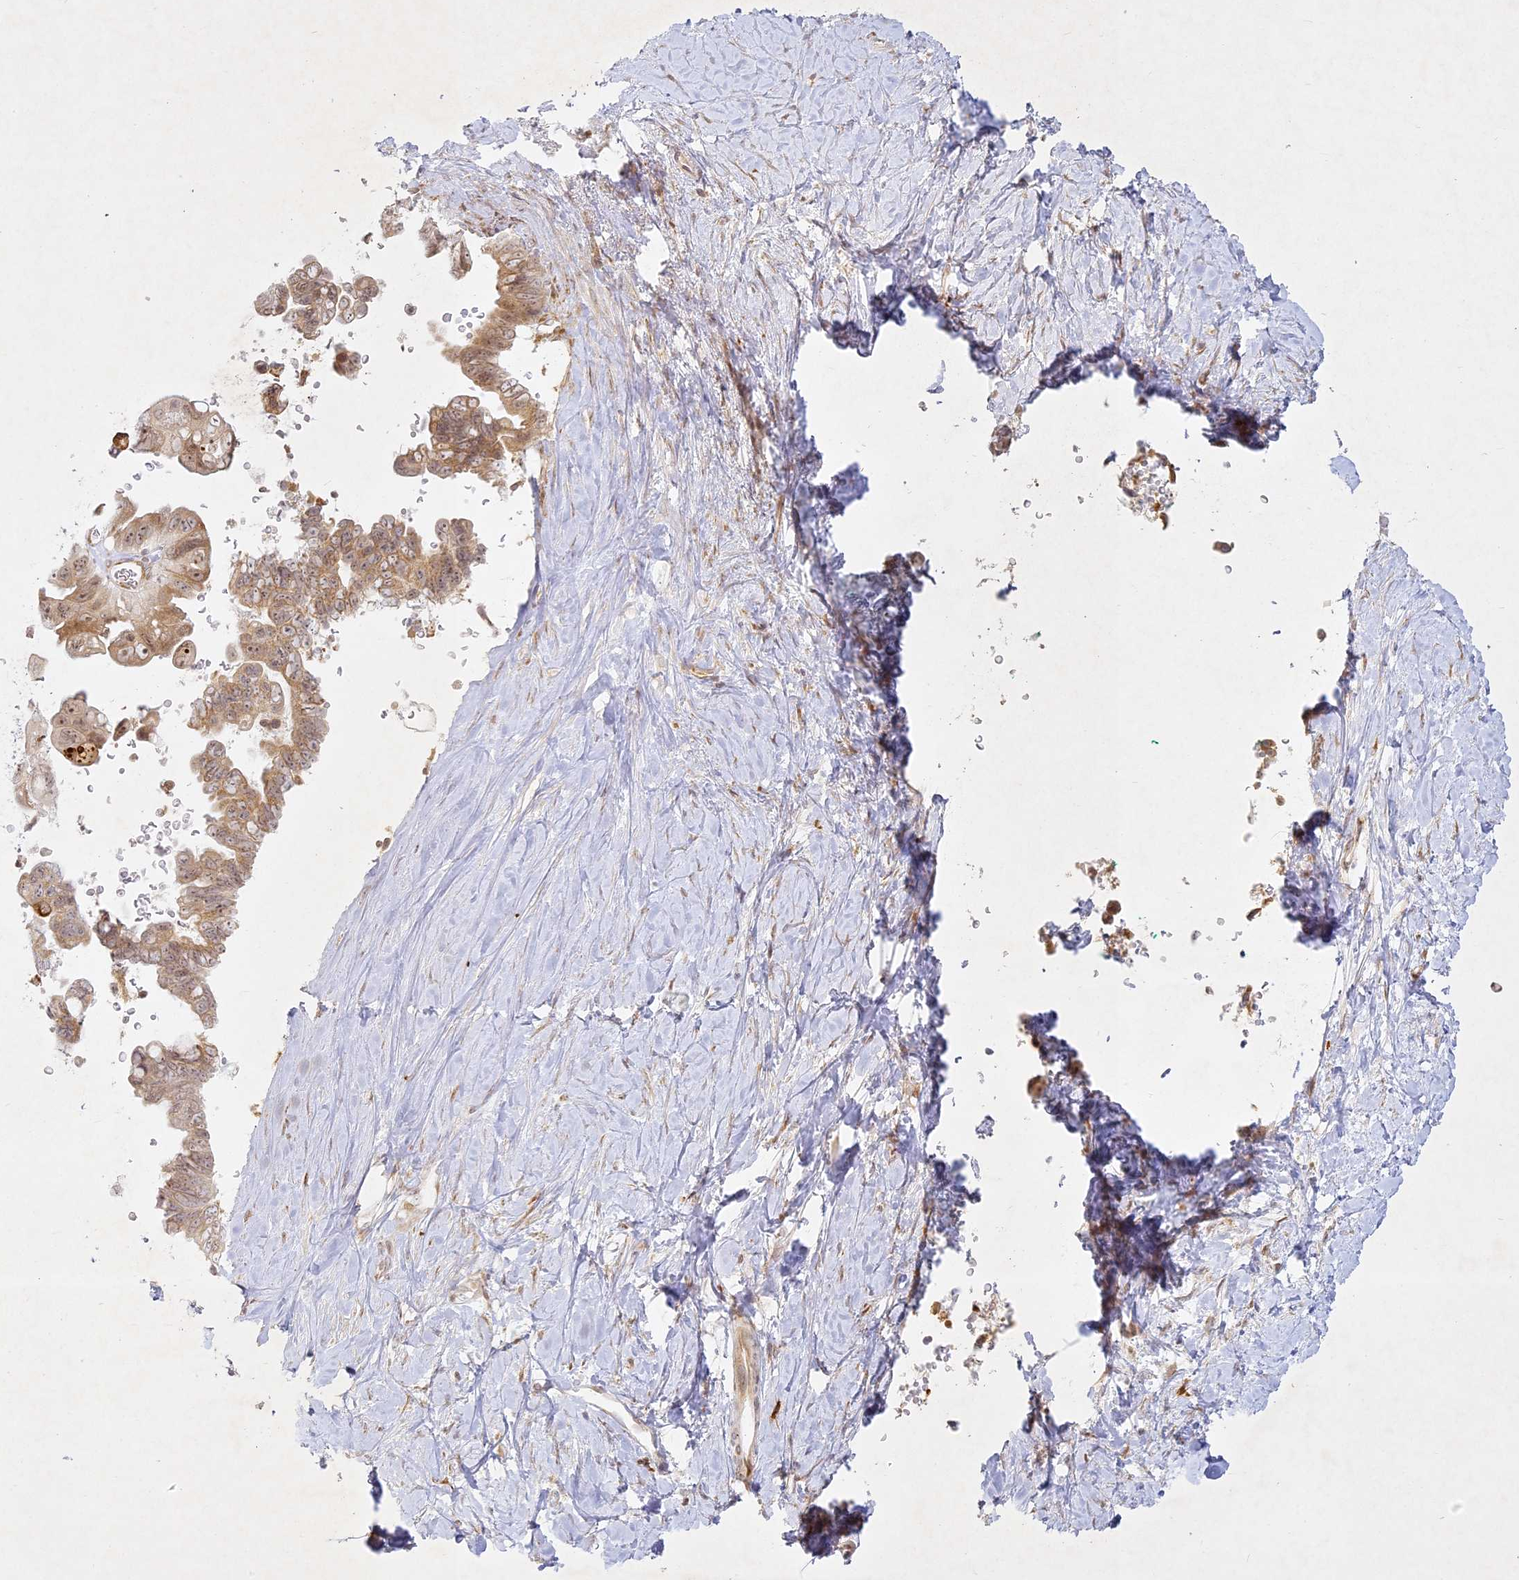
{"staining": {"intensity": "moderate", "quantity": ">75%", "location": "cytoplasmic/membranous,nuclear"}, "tissue": "pancreatic cancer", "cell_type": "Tumor cells", "image_type": "cancer", "snomed": [{"axis": "morphology", "description": "Adenocarcinoma, NOS"}, {"axis": "topography", "description": "Pancreas"}], "caption": "Immunohistochemical staining of pancreatic adenocarcinoma exhibits moderate cytoplasmic/membranous and nuclear protein staining in about >75% of tumor cells.", "gene": "SLC30A5", "patient": {"sex": "female", "age": 72}}